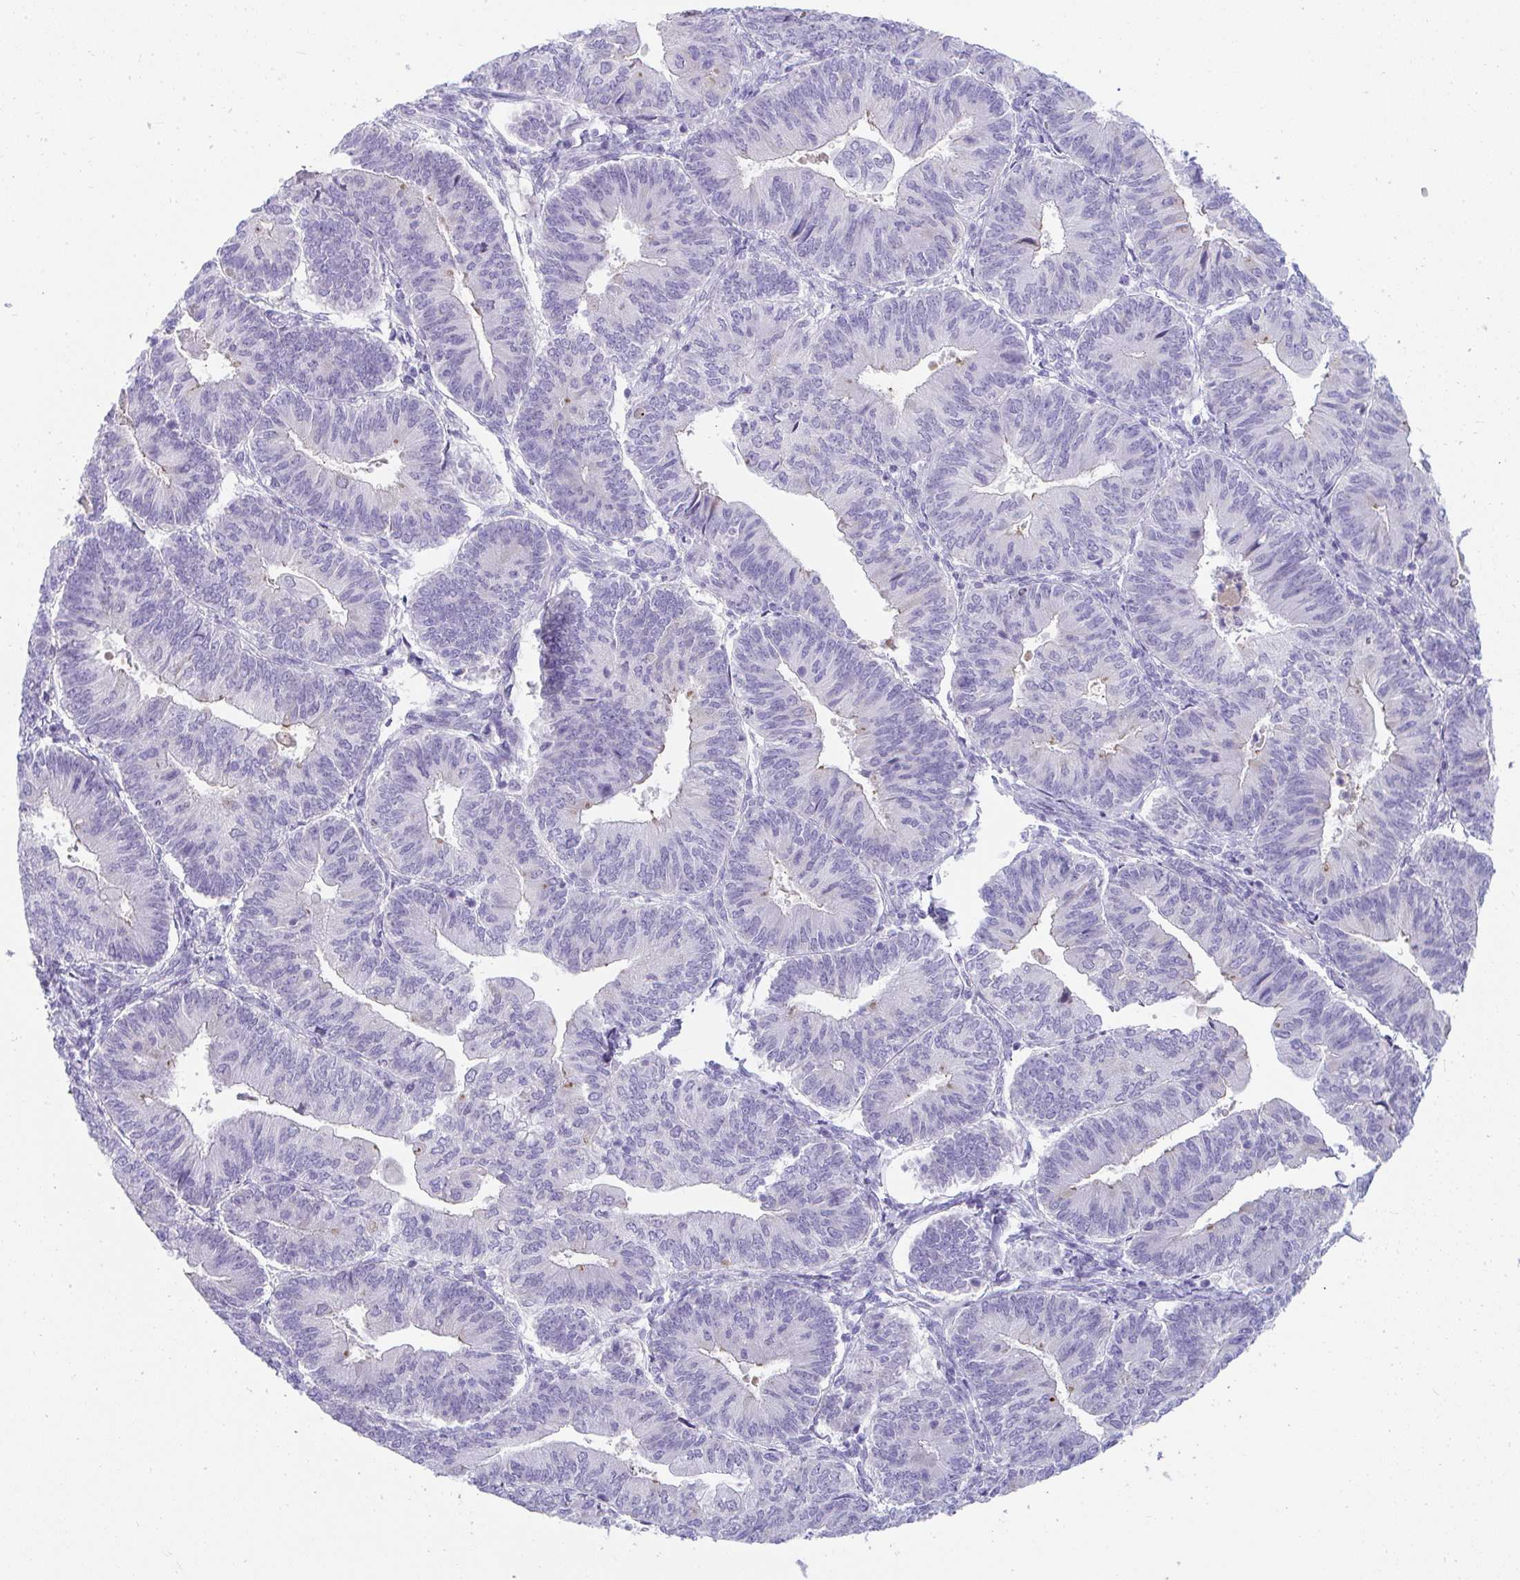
{"staining": {"intensity": "negative", "quantity": "none", "location": "none"}, "tissue": "endometrial cancer", "cell_type": "Tumor cells", "image_type": "cancer", "snomed": [{"axis": "morphology", "description": "Adenocarcinoma, NOS"}, {"axis": "topography", "description": "Endometrium"}], "caption": "Immunohistochemistry (IHC) micrograph of neoplastic tissue: human endometrial adenocarcinoma stained with DAB shows no significant protein positivity in tumor cells.", "gene": "TTC30B", "patient": {"sex": "female", "age": 65}}